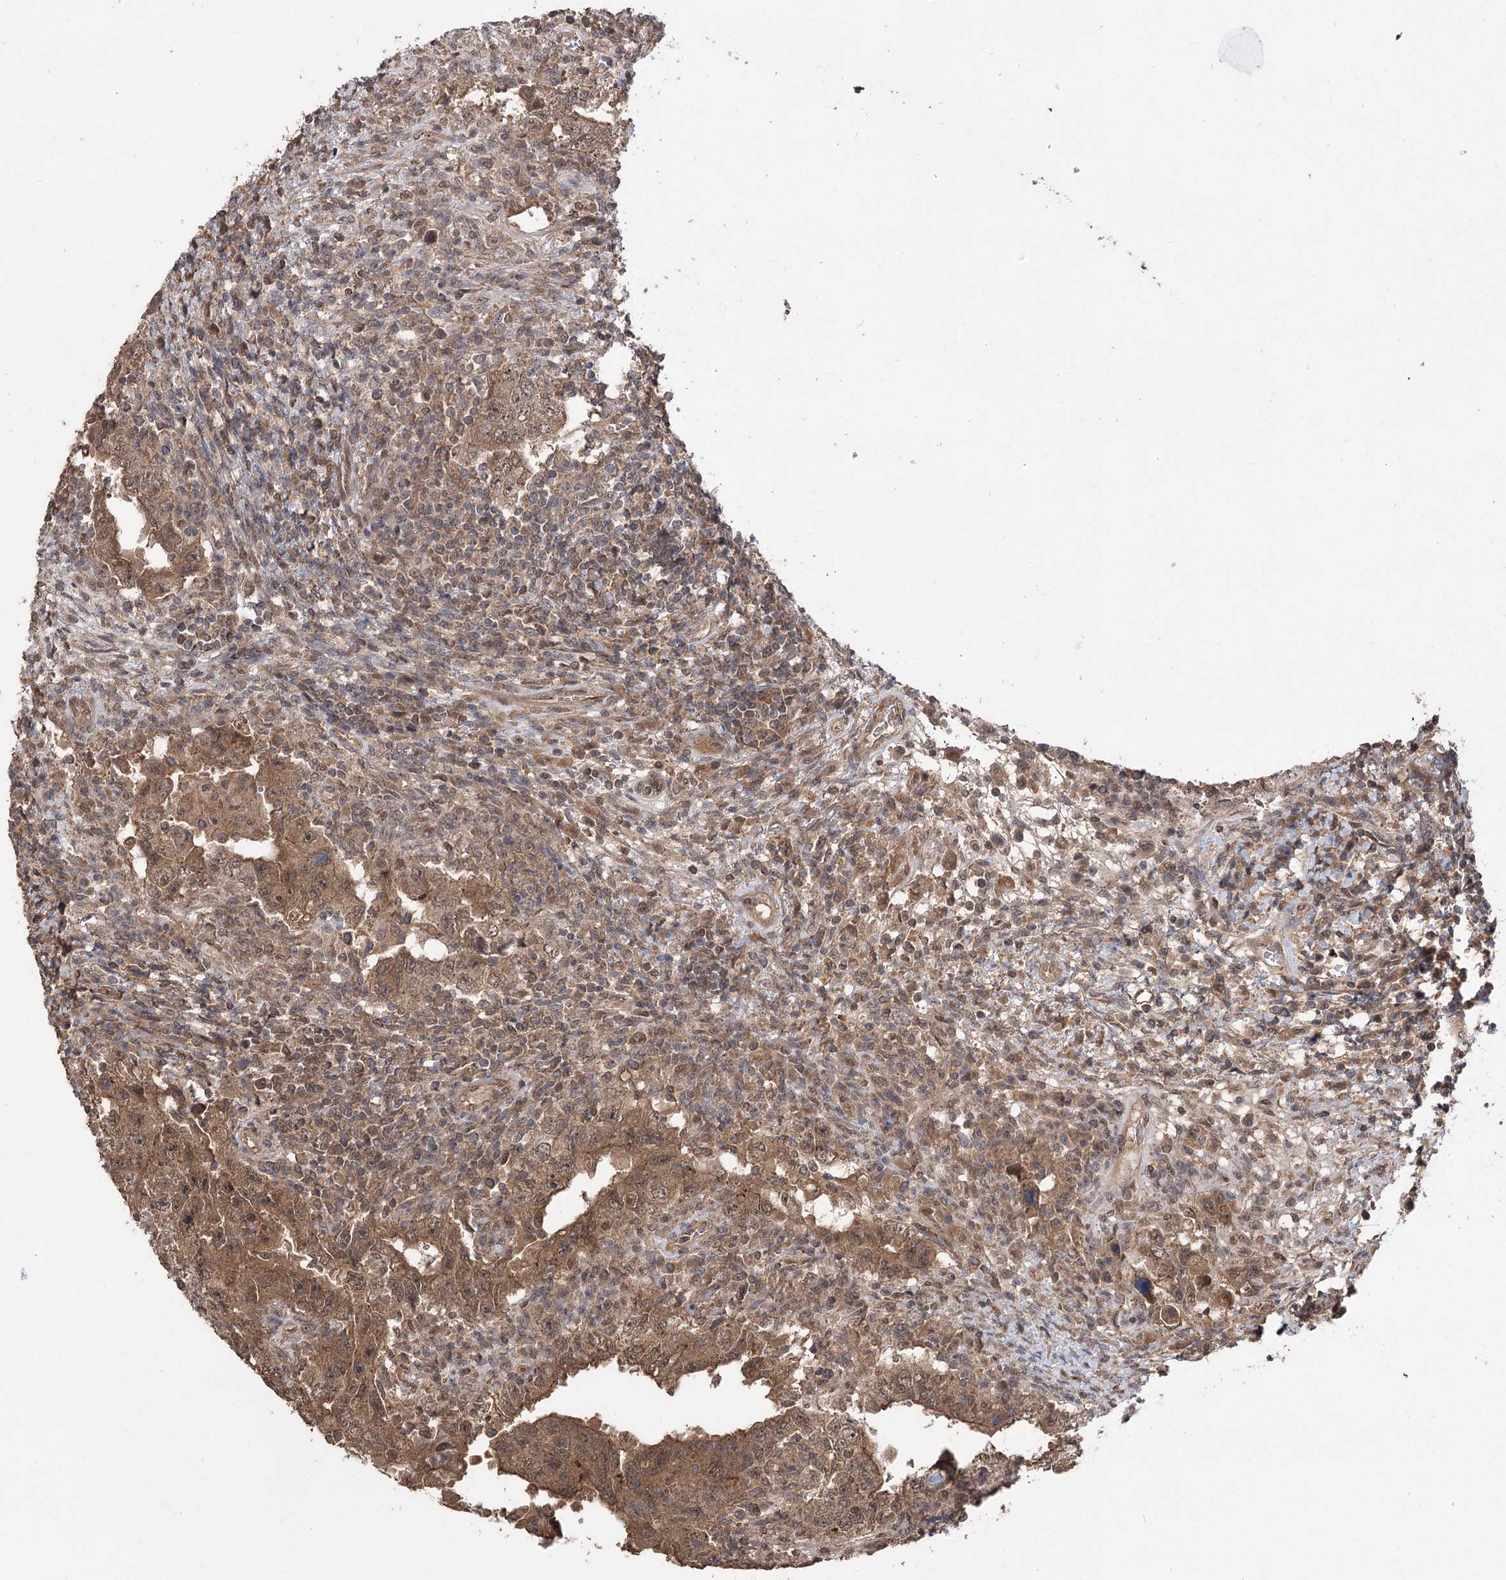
{"staining": {"intensity": "moderate", "quantity": ">75%", "location": "cytoplasmic/membranous,nuclear"}, "tissue": "testis cancer", "cell_type": "Tumor cells", "image_type": "cancer", "snomed": [{"axis": "morphology", "description": "Carcinoma, Embryonal, NOS"}, {"axis": "topography", "description": "Testis"}], "caption": "Moderate cytoplasmic/membranous and nuclear expression for a protein is appreciated in approximately >75% of tumor cells of testis cancer using immunohistochemistry.", "gene": "TENM2", "patient": {"sex": "male", "age": 26}}